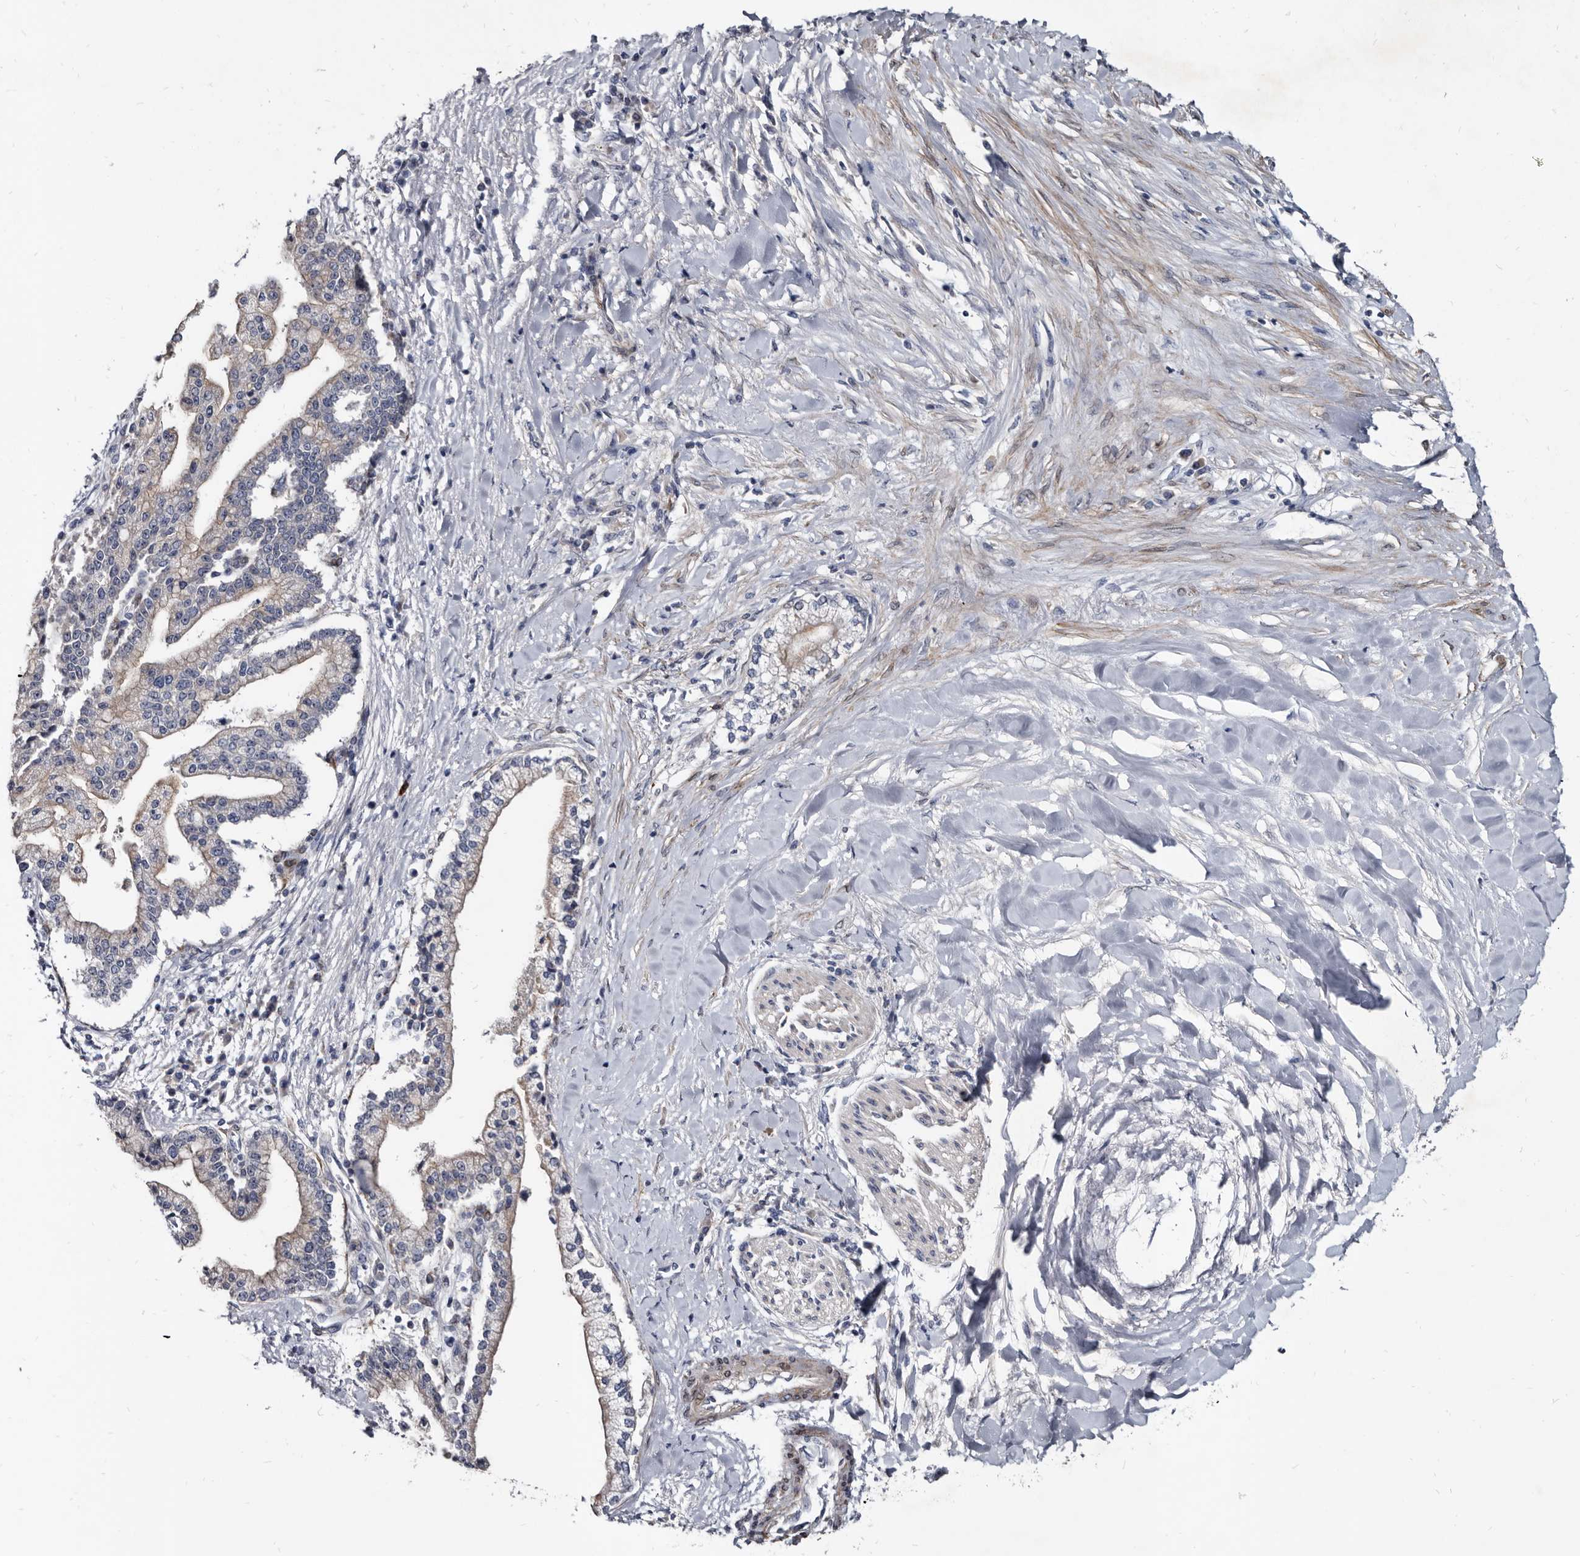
{"staining": {"intensity": "negative", "quantity": "none", "location": "none"}, "tissue": "liver cancer", "cell_type": "Tumor cells", "image_type": "cancer", "snomed": [{"axis": "morphology", "description": "Cholangiocarcinoma"}, {"axis": "topography", "description": "Liver"}], "caption": "Liver cholangiocarcinoma was stained to show a protein in brown. There is no significant positivity in tumor cells.", "gene": "PRSS8", "patient": {"sex": "male", "age": 50}}